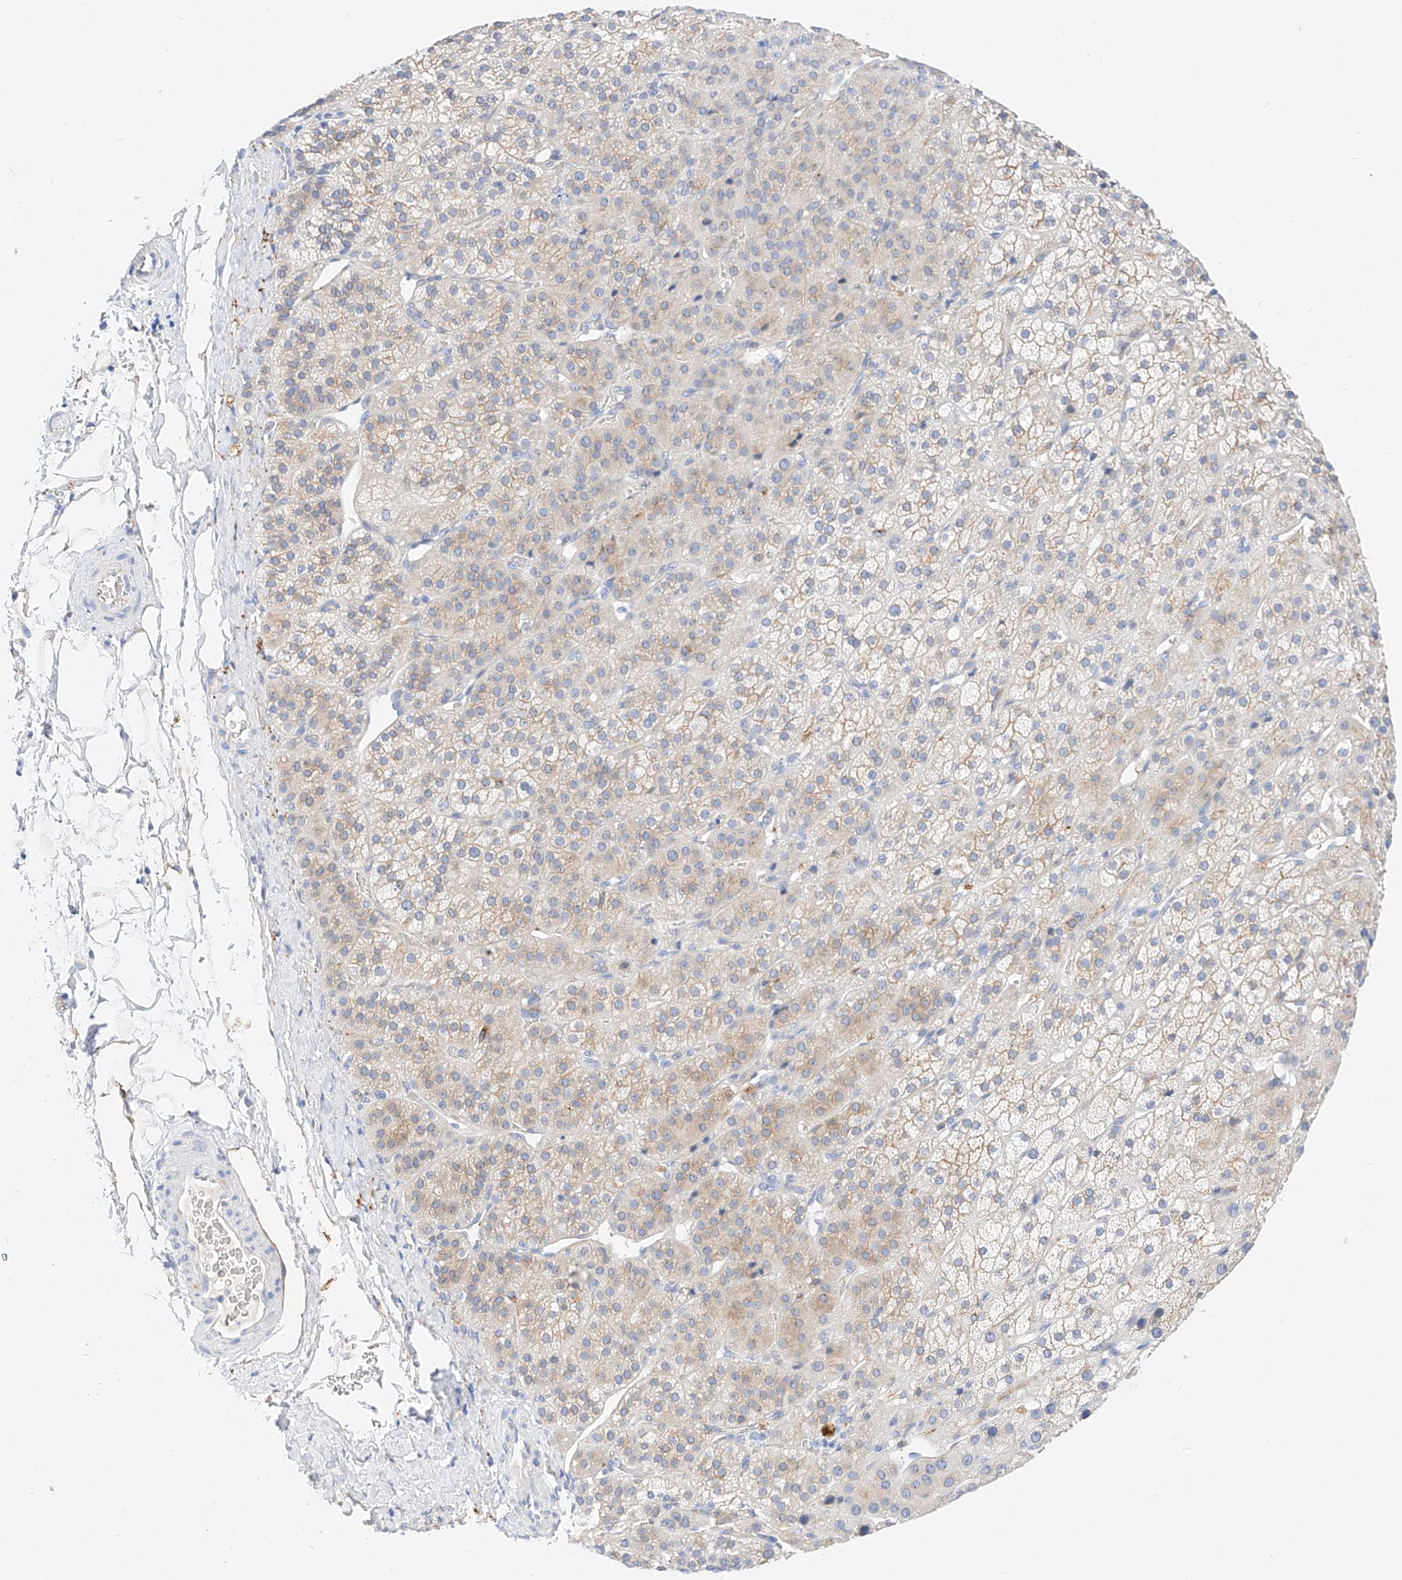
{"staining": {"intensity": "moderate", "quantity": "<25%", "location": "cytoplasmic/membranous"}, "tissue": "adrenal gland", "cell_type": "Glandular cells", "image_type": "normal", "snomed": [{"axis": "morphology", "description": "Normal tissue, NOS"}, {"axis": "topography", "description": "Adrenal gland"}], "caption": "Adrenal gland was stained to show a protein in brown. There is low levels of moderate cytoplasmic/membranous positivity in approximately <25% of glandular cells. The protein of interest is stained brown, and the nuclei are stained in blue (DAB (3,3'-diaminobenzidine) IHC with brightfield microscopy, high magnification).", "gene": "MAP7", "patient": {"sex": "female", "age": 57}}